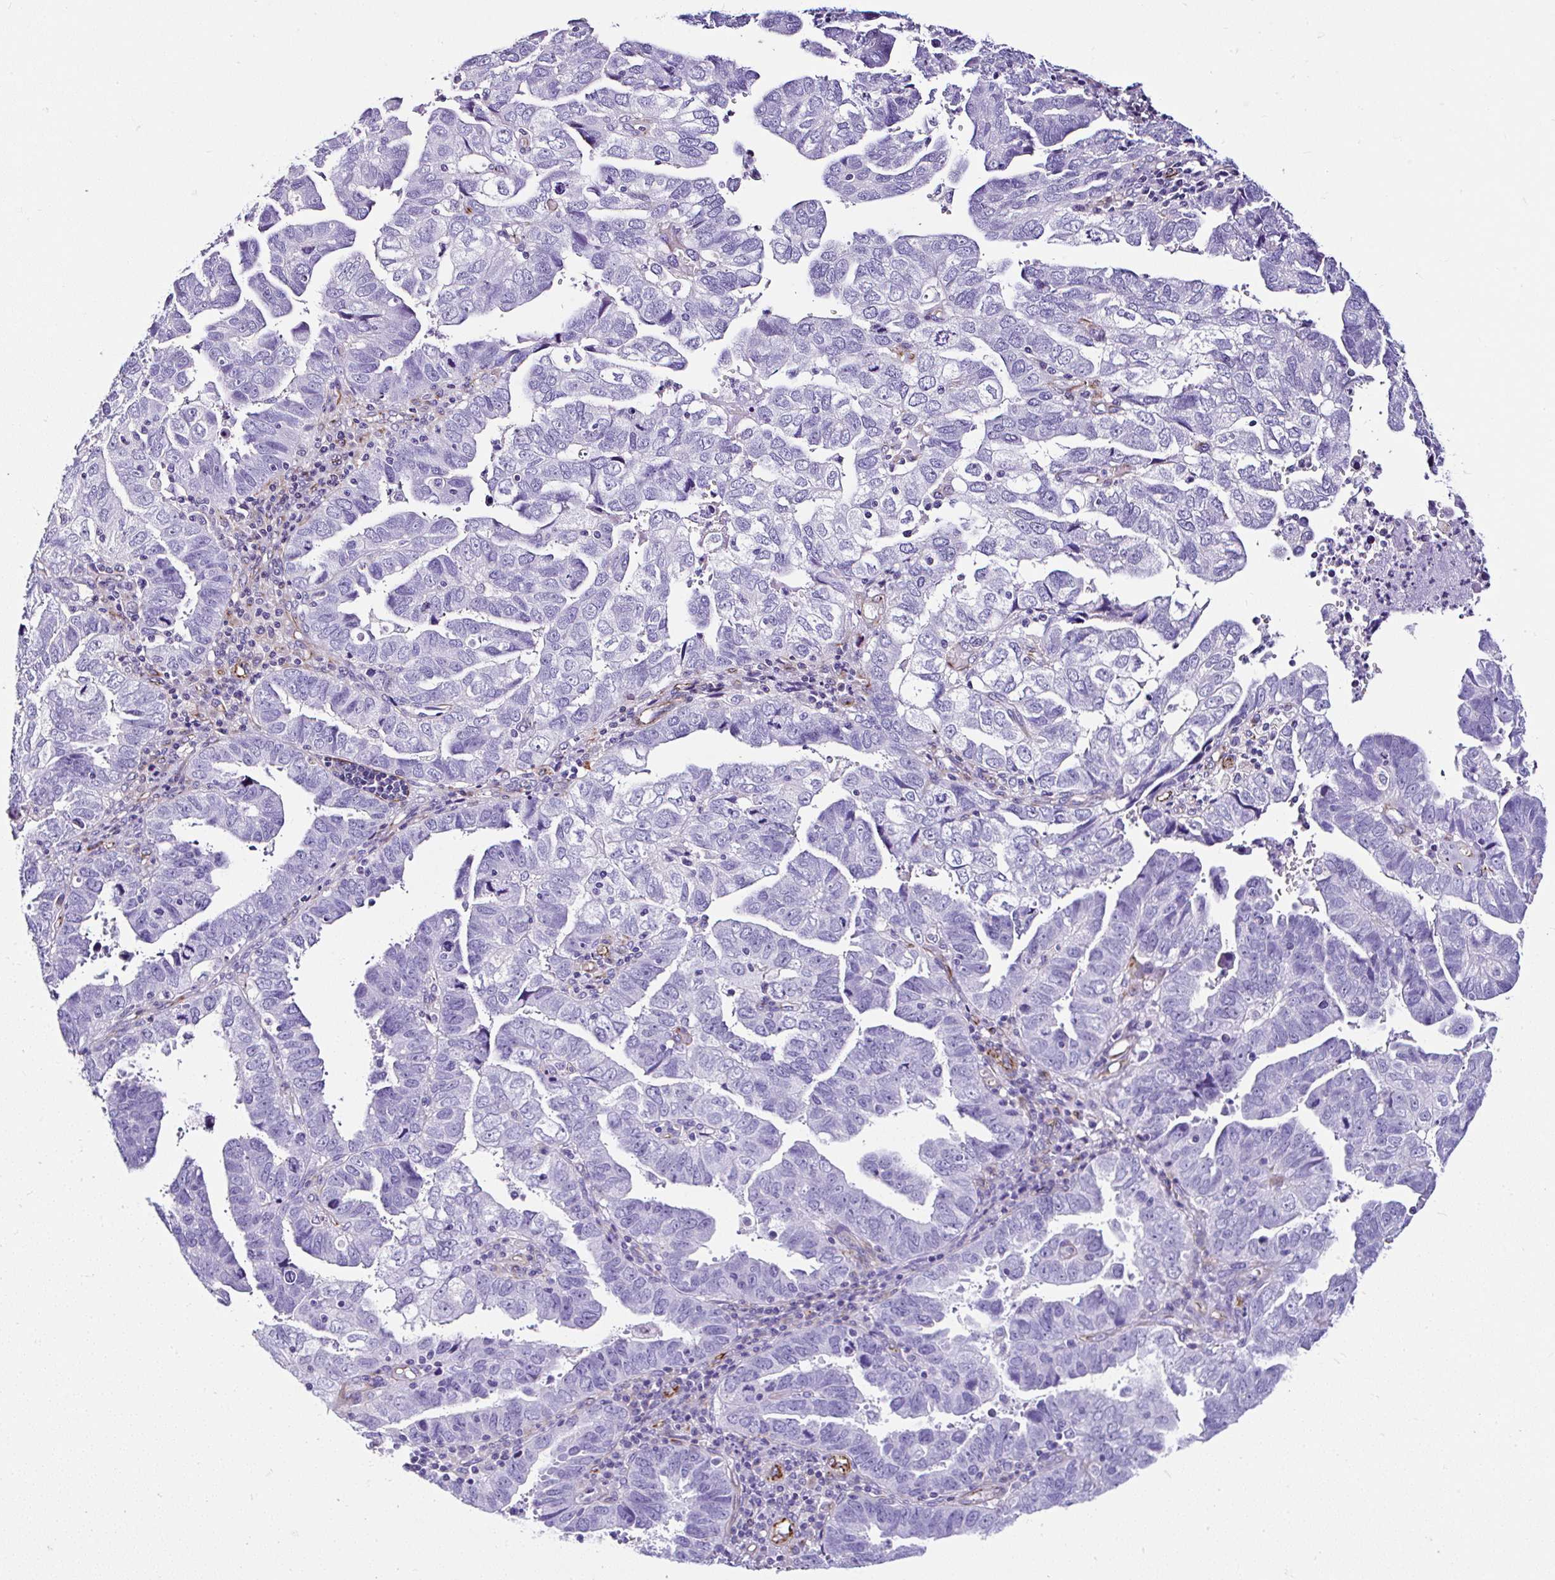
{"staining": {"intensity": "negative", "quantity": "none", "location": "none"}, "tissue": "endometrial cancer", "cell_type": "Tumor cells", "image_type": "cancer", "snomed": [{"axis": "morphology", "description": "Adenocarcinoma, NOS"}, {"axis": "topography", "description": "Uterus"}], "caption": "Immunohistochemistry (IHC) photomicrograph of neoplastic tissue: endometrial cancer (adenocarcinoma) stained with DAB demonstrates no significant protein staining in tumor cells.", "gene": "DEPDC5", "patient": {"sex": "female", "age": 62}}